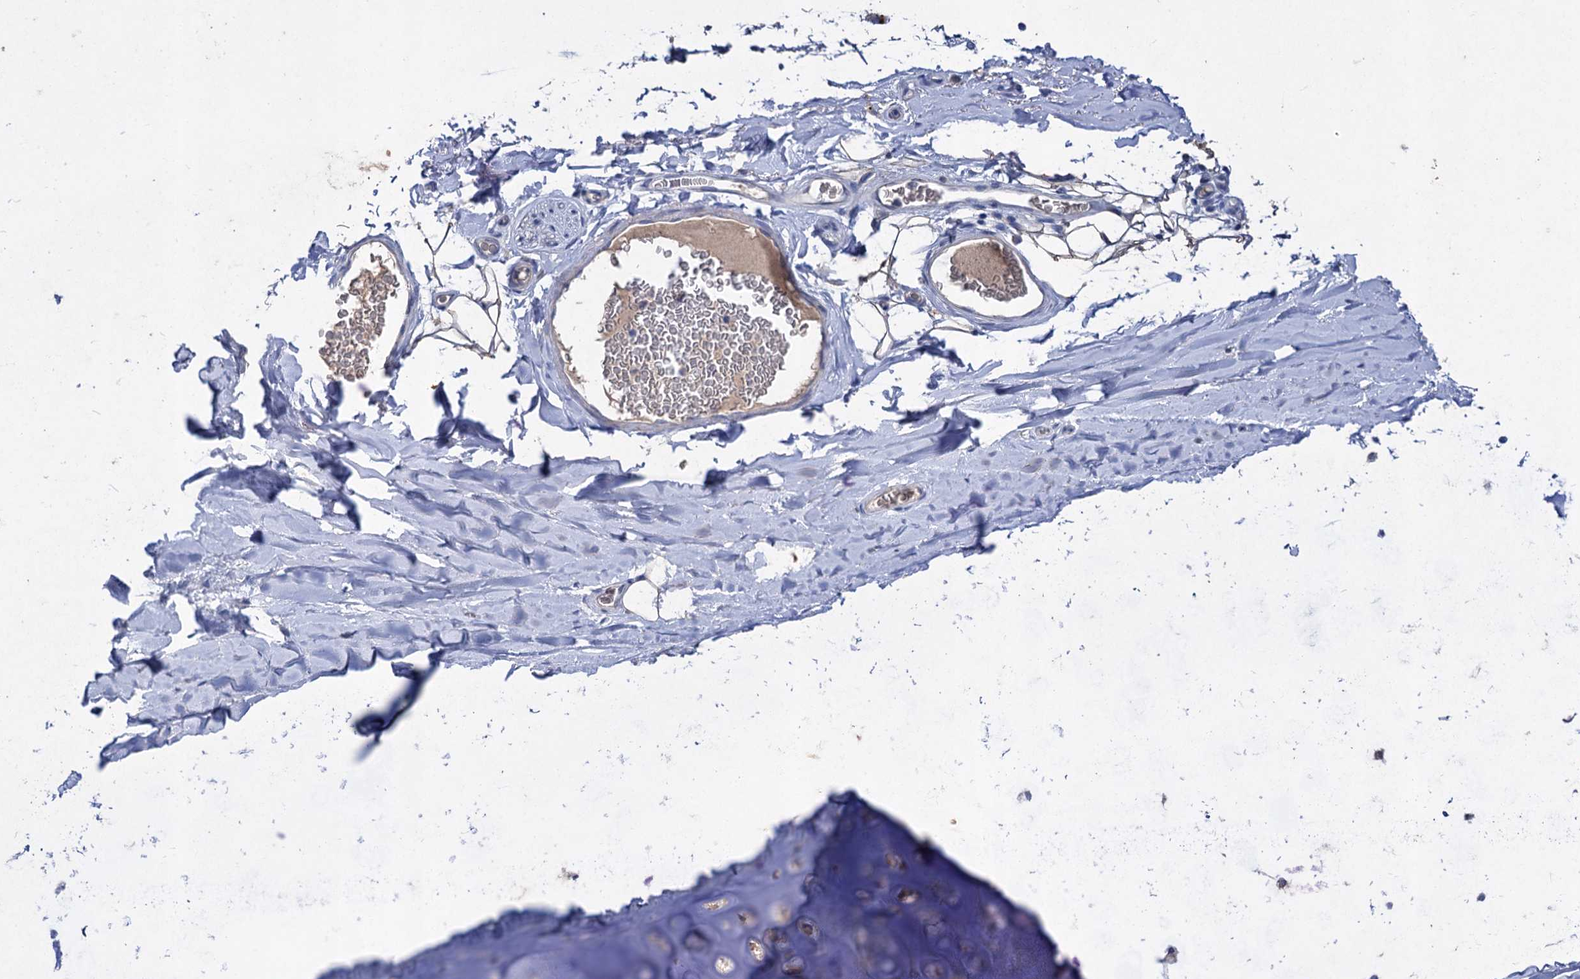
{"staining": {"intensity": "negative", "quantity": "none", "location": "none"}, "tissue": "bronchus", "cell_type": "Respiratory epithelial cells", "image_type": "normal", "snomed": [{"axis": "morphology", "description": "Normal tissue, NOS"}, {"axis": "topography", "description": "Cartilage tissue"}, {"axis": "topography", "description": "Bronchus"}], "caption": "IHC histopathology image of normal human bronchus stained for a protein (brown), which demonstrates no staining in respiratory epithelial cells. Brightfield microscopy of IHC stained with DAB (brown) and hematoxylin (blue), captured at high magnification.", "gene": "ATP4A", "patient": {"sex": "female", "age": 36}}